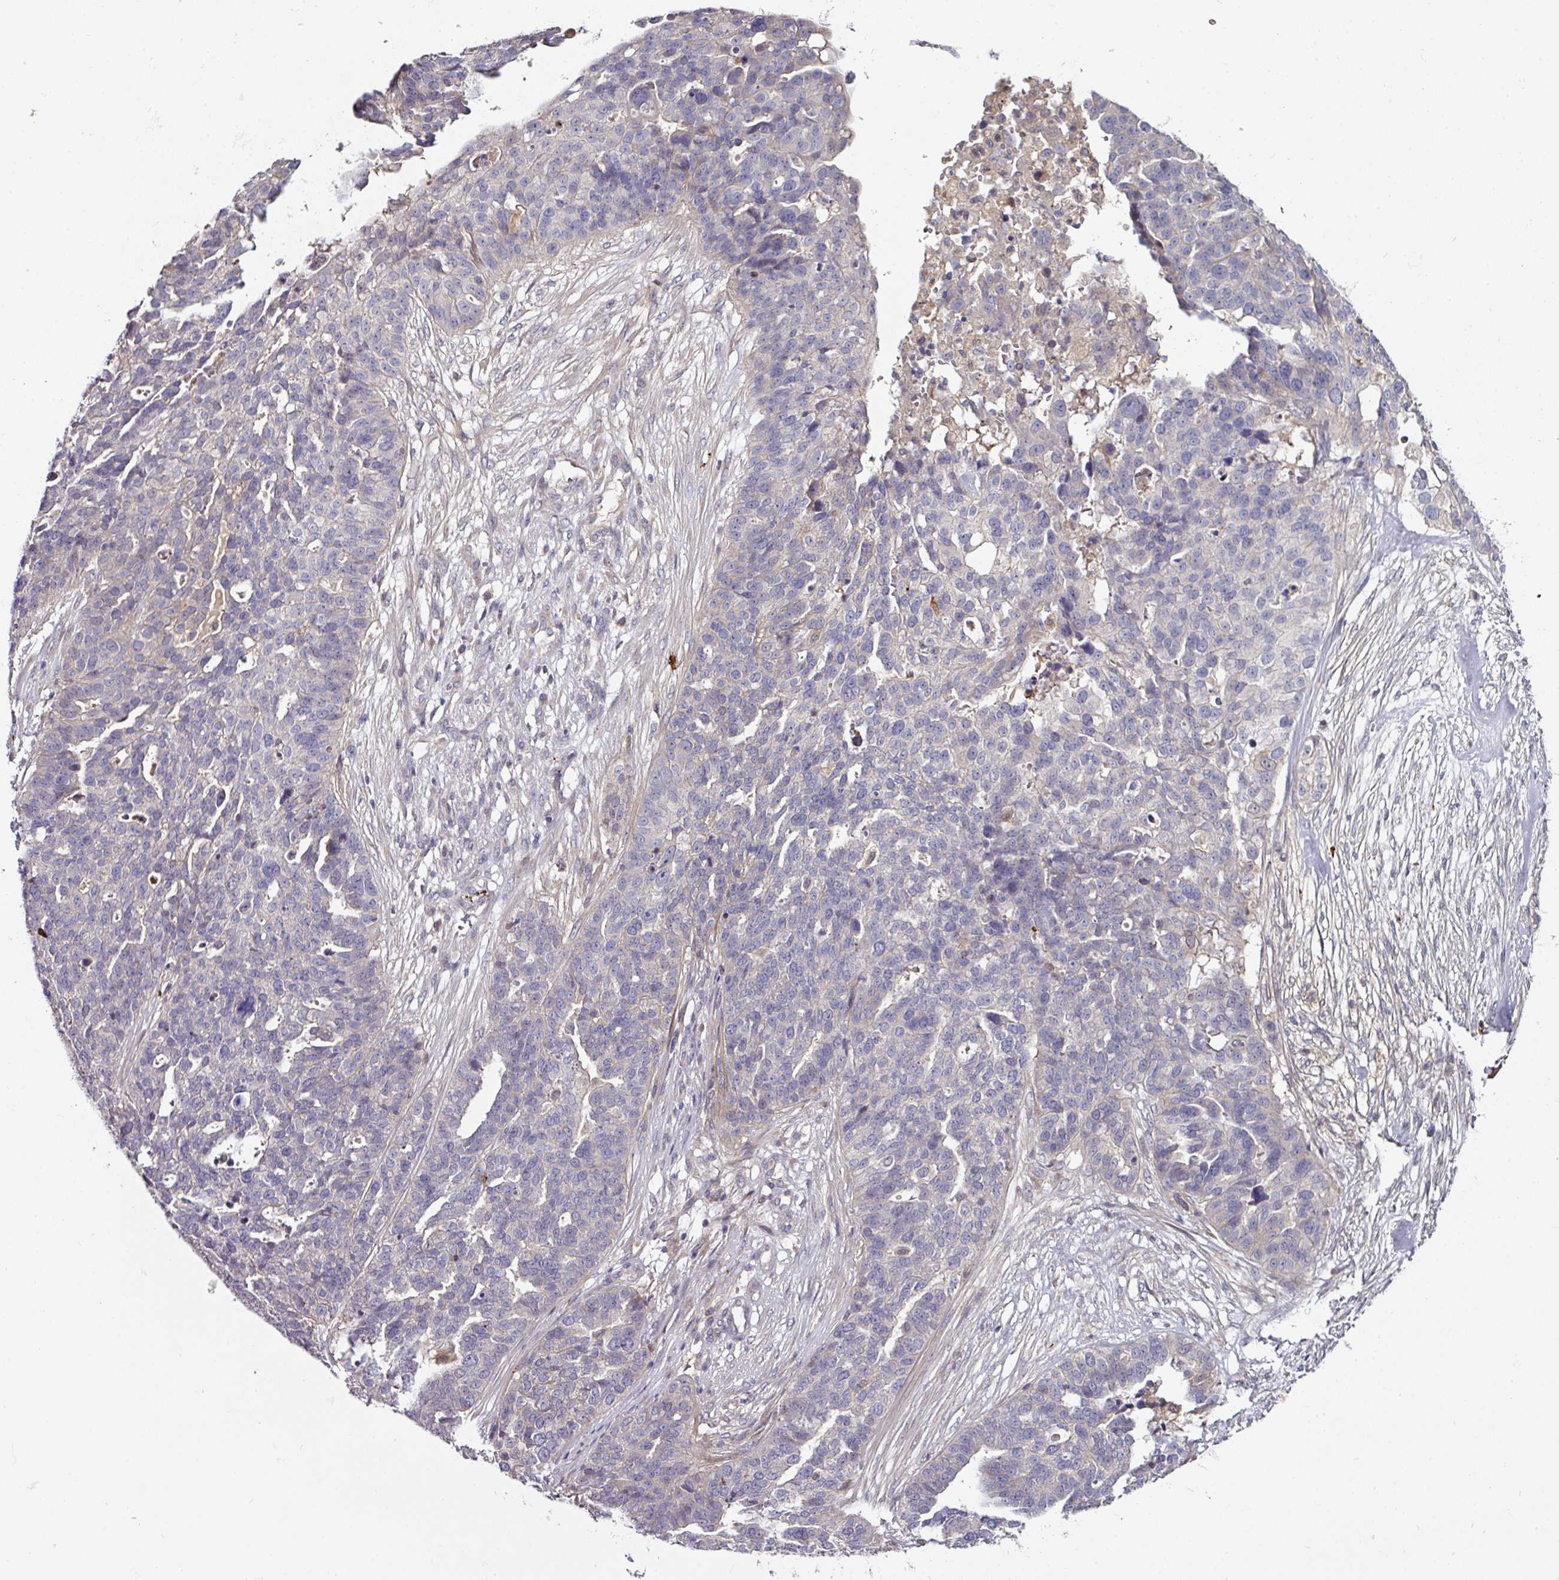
{"staining": {"intensity": "negative", "quantity": "none", "location": "none"}, "tissue": "ovarian cancer", "cell_type": "Tumor cells", "image_type": "cancer", "snomed": [{"axis": "morphology", "description": "Cystadenocarcinoma, serous, NOS"}, {"axis": "topography", "description": "Ovary"}], "caption": "Serous cystadenocarcinoma (ovarian) was stained to show a protein in brown. There is no significant positivity in tumor cells.", "gene": "CTDSP2", "patient": {"sex": "female", "age": 59}}